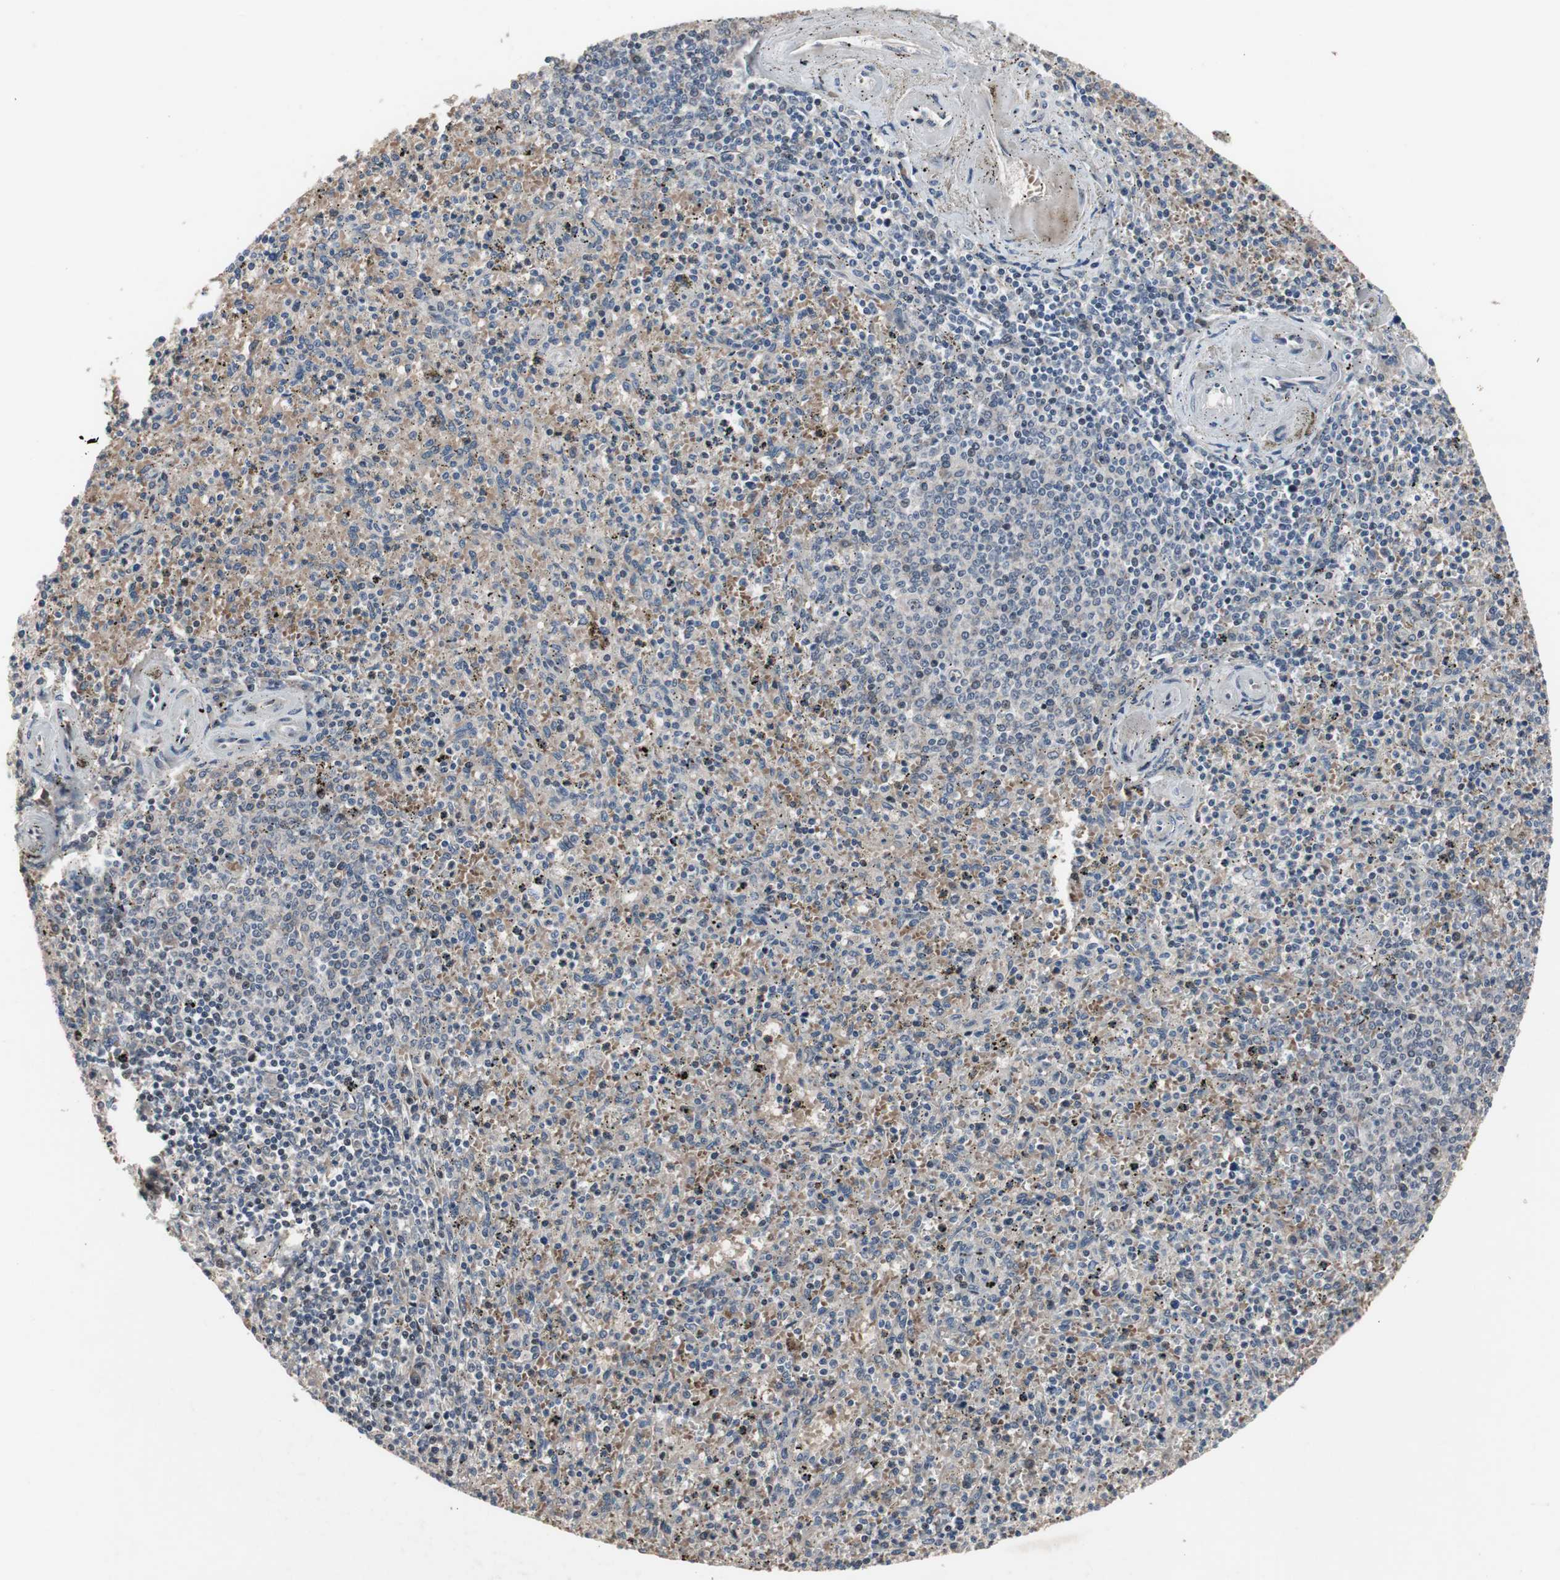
{"staining": {"intensity": "weak", "quantity": "<25%", "location": "cytoplasmic/membranous,nuclear"}, "tissue": "spleen", "cell_type": "Cells in red pulp", "image_type": "normal", "snomed": [{"axis": "morphology", "description": "Normal tissue, NOS"}, {"axis": "topography", "description": "Spleen"}], "caption": "IHC of benign human spleen shows no staining in cells in red pulp.", "gene": "PINX1", "patient": {"sex": "male", "age": 72}}